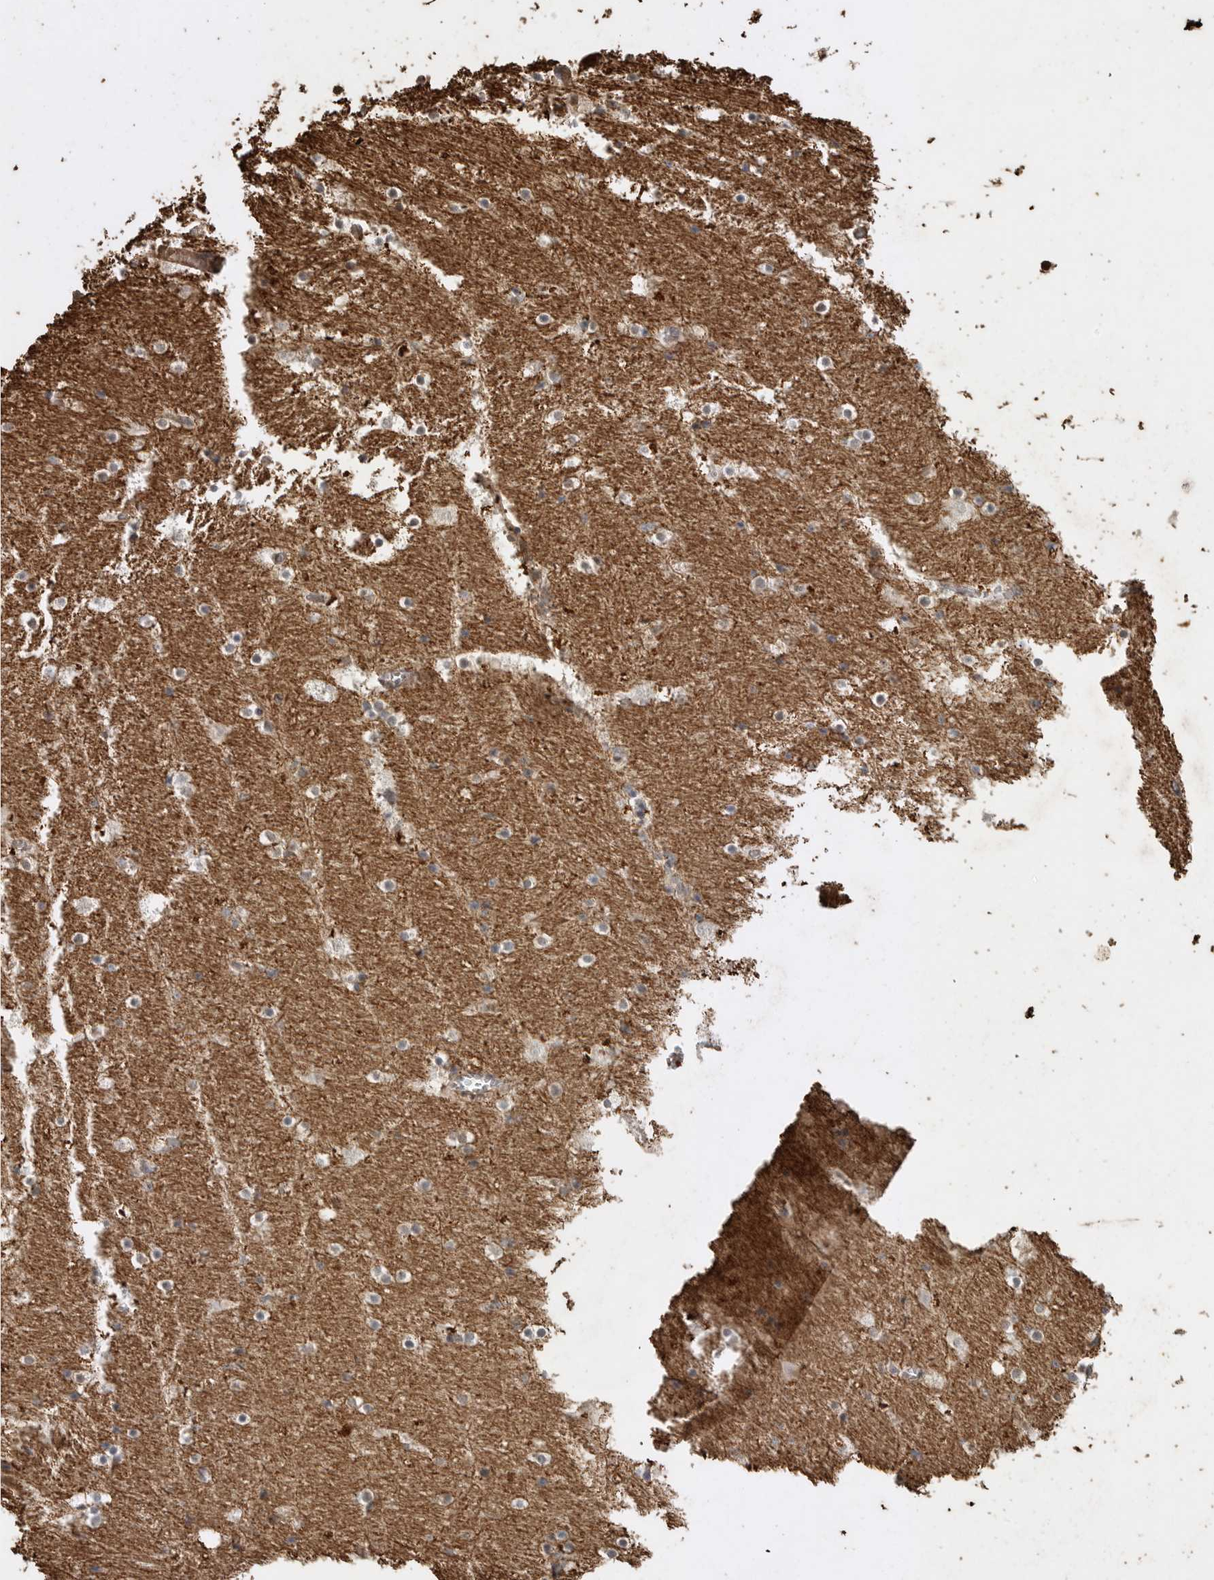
{"staining": {"intensity": "weak", "quantity": "<25%", "location": "cytoplasmic/membranous"}, "tissue": "hippocampus", "cell_type": "Glial cells", "image_type": "normal", "snomed": [{"axis": "morphology", "description": "Normal tissue, NOS"}, {"axis": "topography", "description": "Hippocampus"}], "caption": "The photomicrograph reveals no significant positivity in glial cells of hippocampus. (Brightfield microscopy of DAB IHC at high magnification).", "gene": "PINK1", "patient": {"sex": "male", "age": 45}}